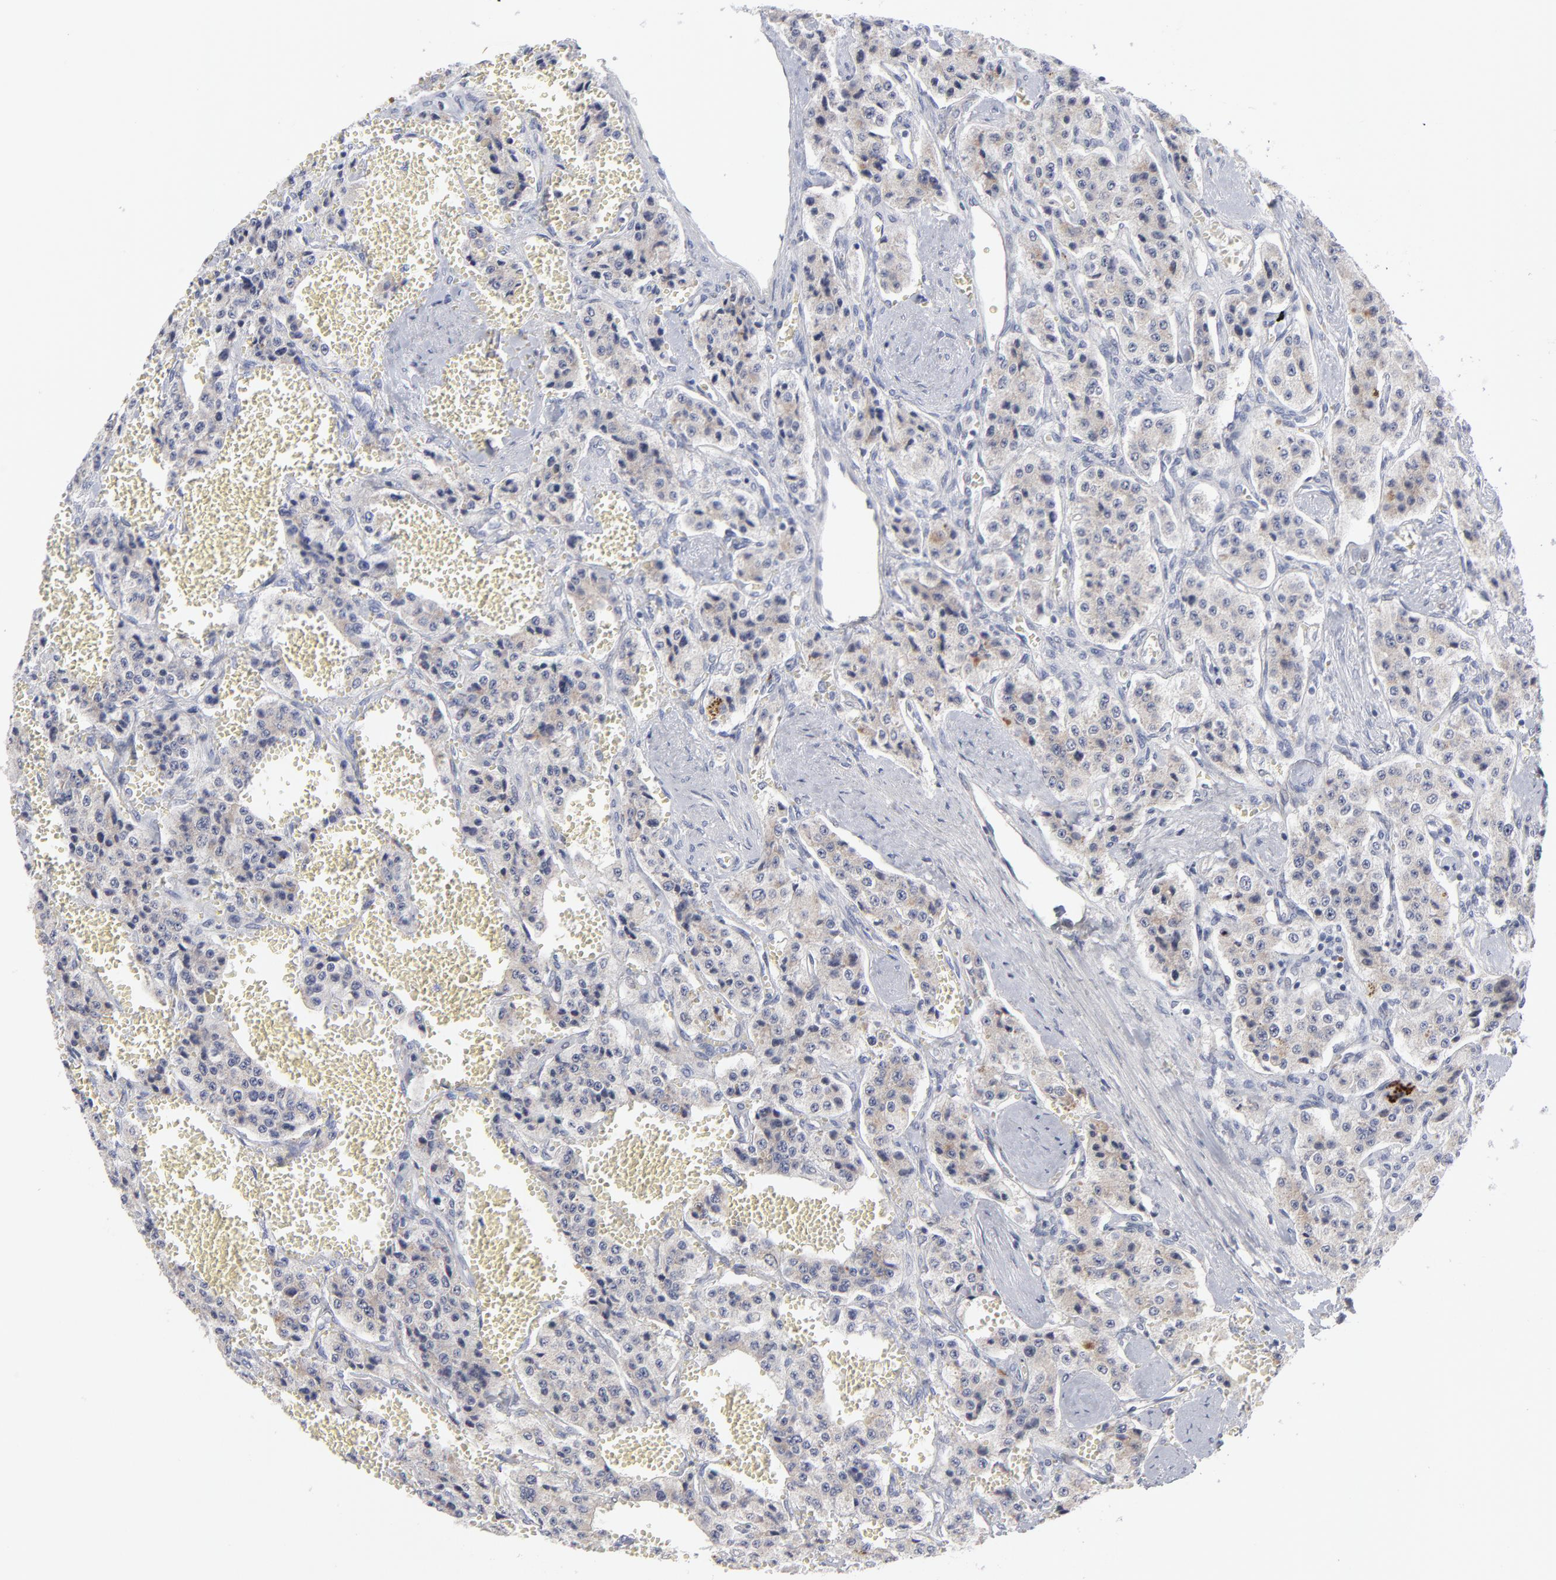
{"staining": {"intensity": "negative", "quantity": "none", "location": "none"}, "tissue": "carcinoid", "cell_type": "Tumor cells", "image_type": "cancer", "snomed": [{"axis": "morphology", "description": "Carcinoid, malignant, NOS"}, {"axis": "topography", "description": "Small intestine"}], "caption": "A photomicrograph of human carcinoid is negative for staining in tumor cells.", "gene": "RPS24", "patient": {"sex": "male", "age": 52}}